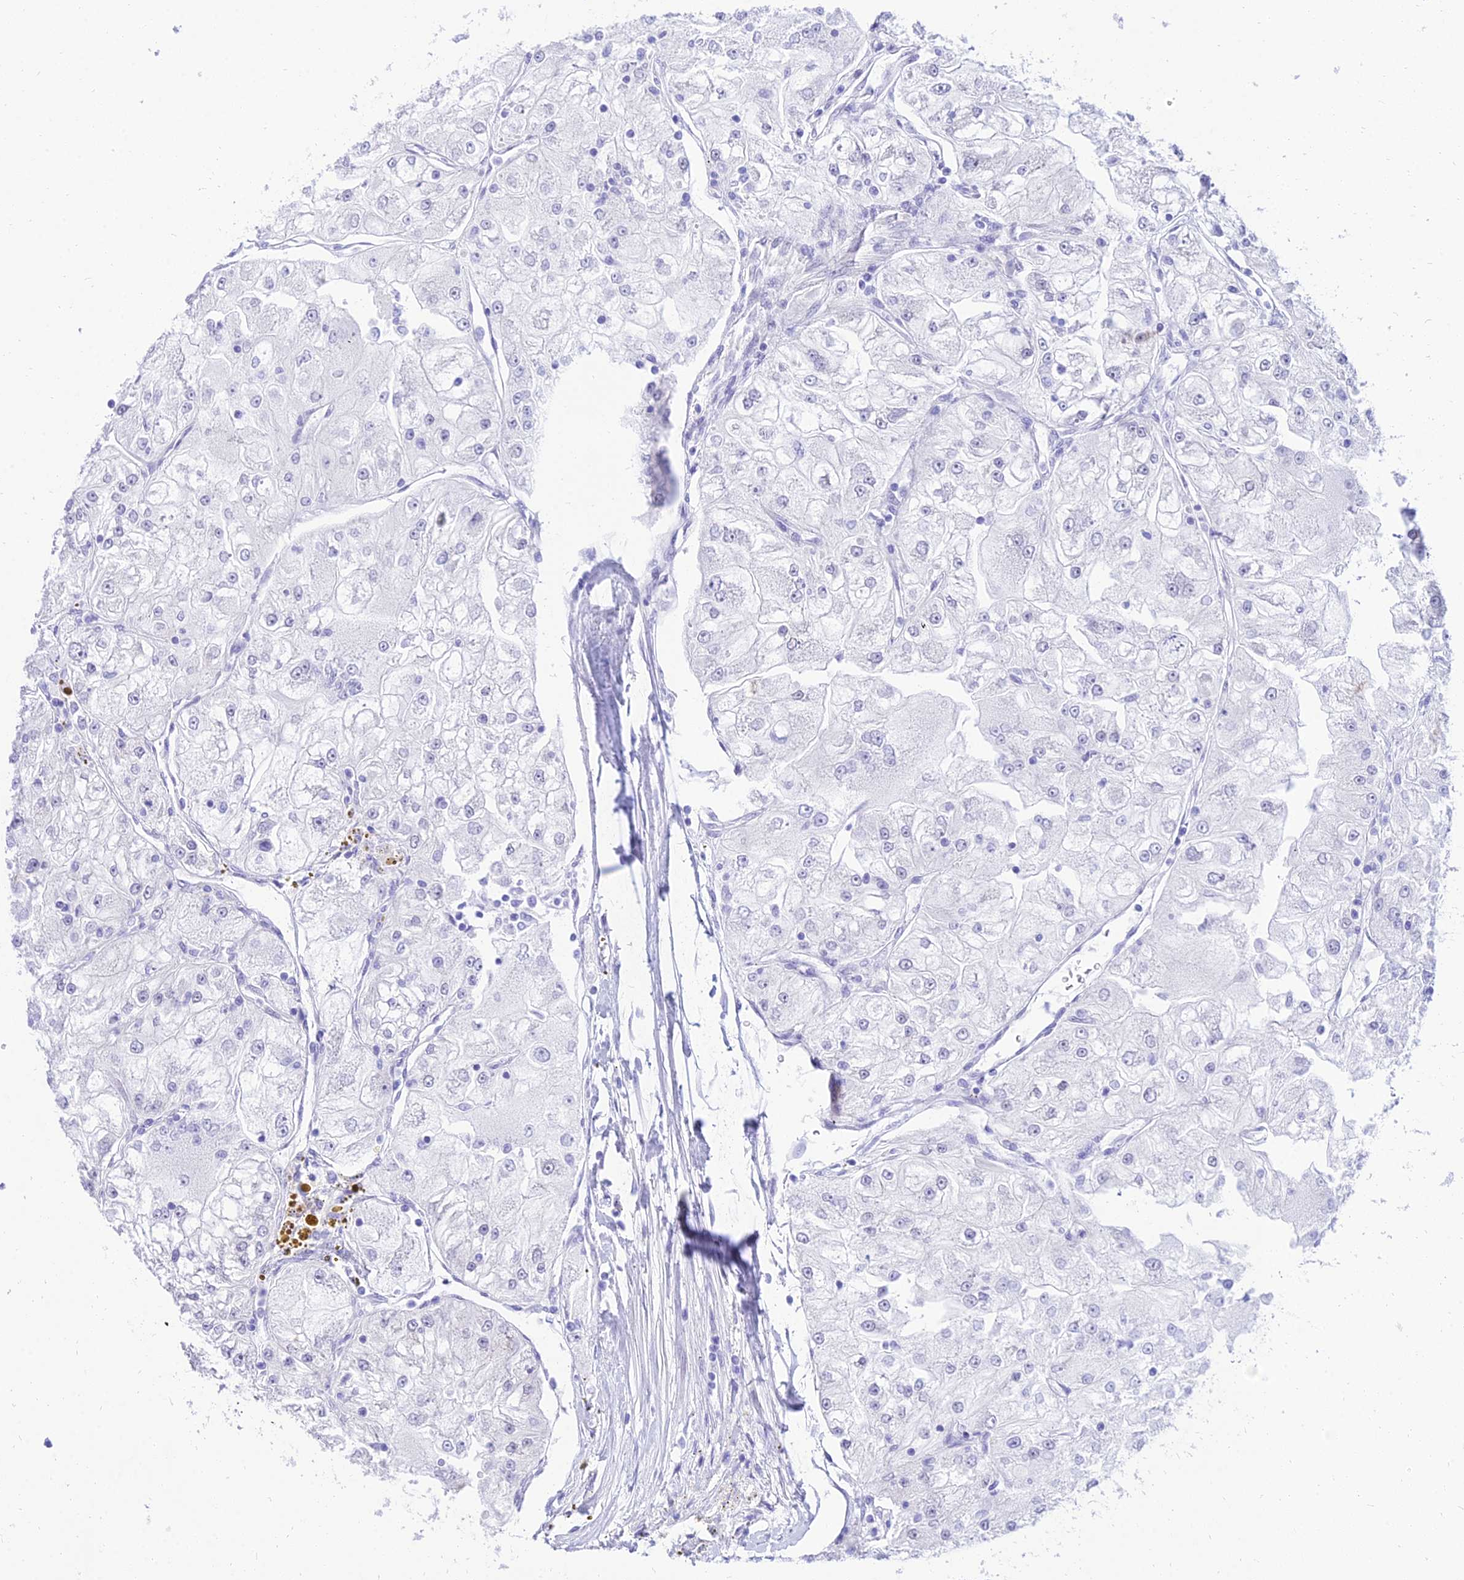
{"staining": {"intensity": "negative", "quantity": "none", "location": "none"}, "tissue": "renal cancer", "cell_type": "Tumor cells", "image_type": "cancer", "snomed": [{"axis": "morphology", "description": "Adenocarcinoma, NOS"}, {"axis": "topography", "description": "Kidney"}], "caption": "Immunohistochemical staining of human adenocarcinoma (renal) exhibits no significant staining in tumor cells.", "gene": "TAC3", "patient": {"sex": "female", "age": 72}}